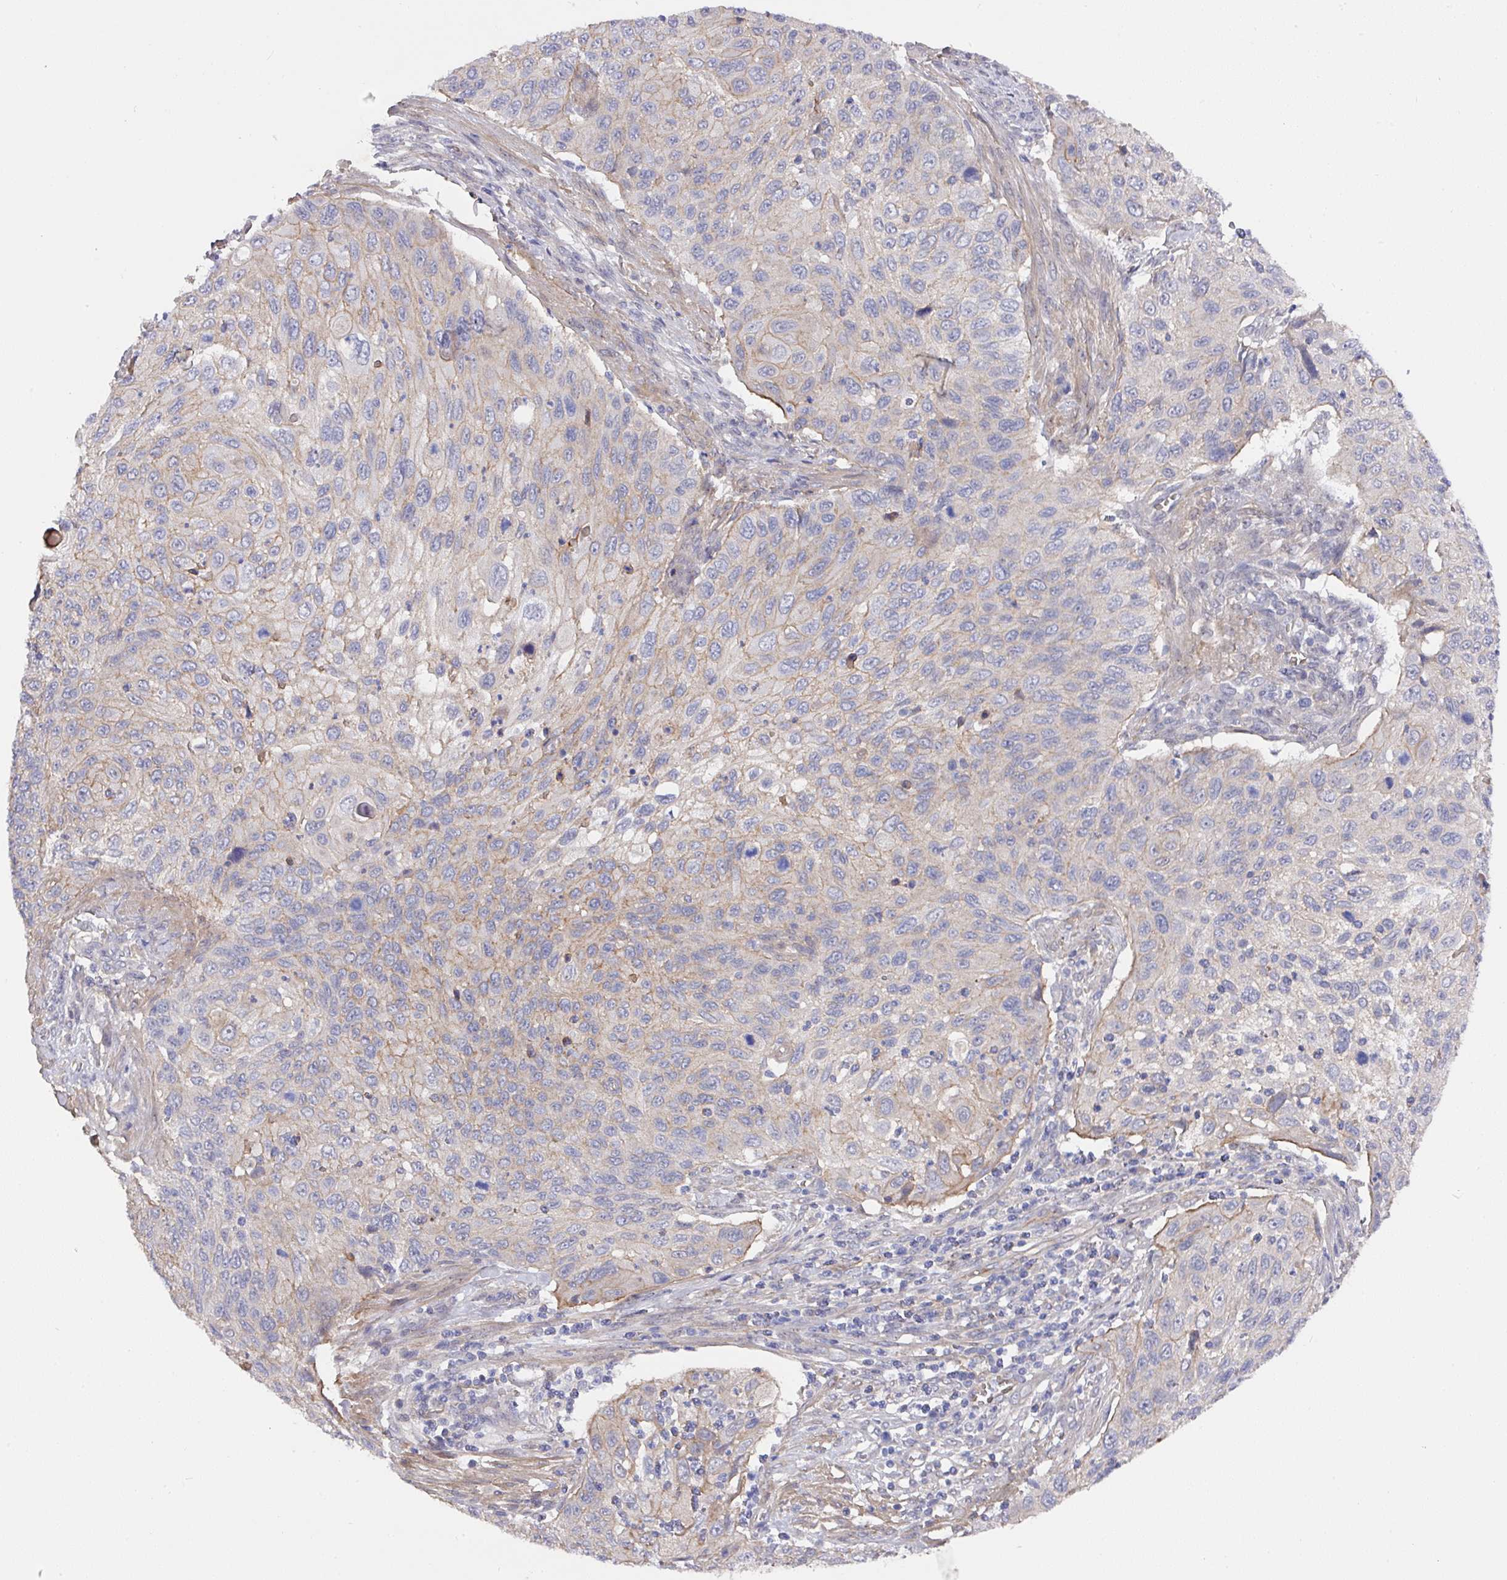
{"staining": {"intensity": "weak", "quantity": "<25%", "location": "cytoplasmic/membranous"}, "tissue": "cervical cancer", "cell_type": "Tumor cells", "image_type": "cancer", "snomed": [{"axis": "morphology", "description": "Squamous cell carcinoma, NOS"}, {"axis": "topography", "description": "Cervix"}], "caption": "Photomicrograph shows no significant protein staining in tumor cells of cervical cancer.", "gene": "PRR5", "patient": {"sex": "female", "age": 70}}